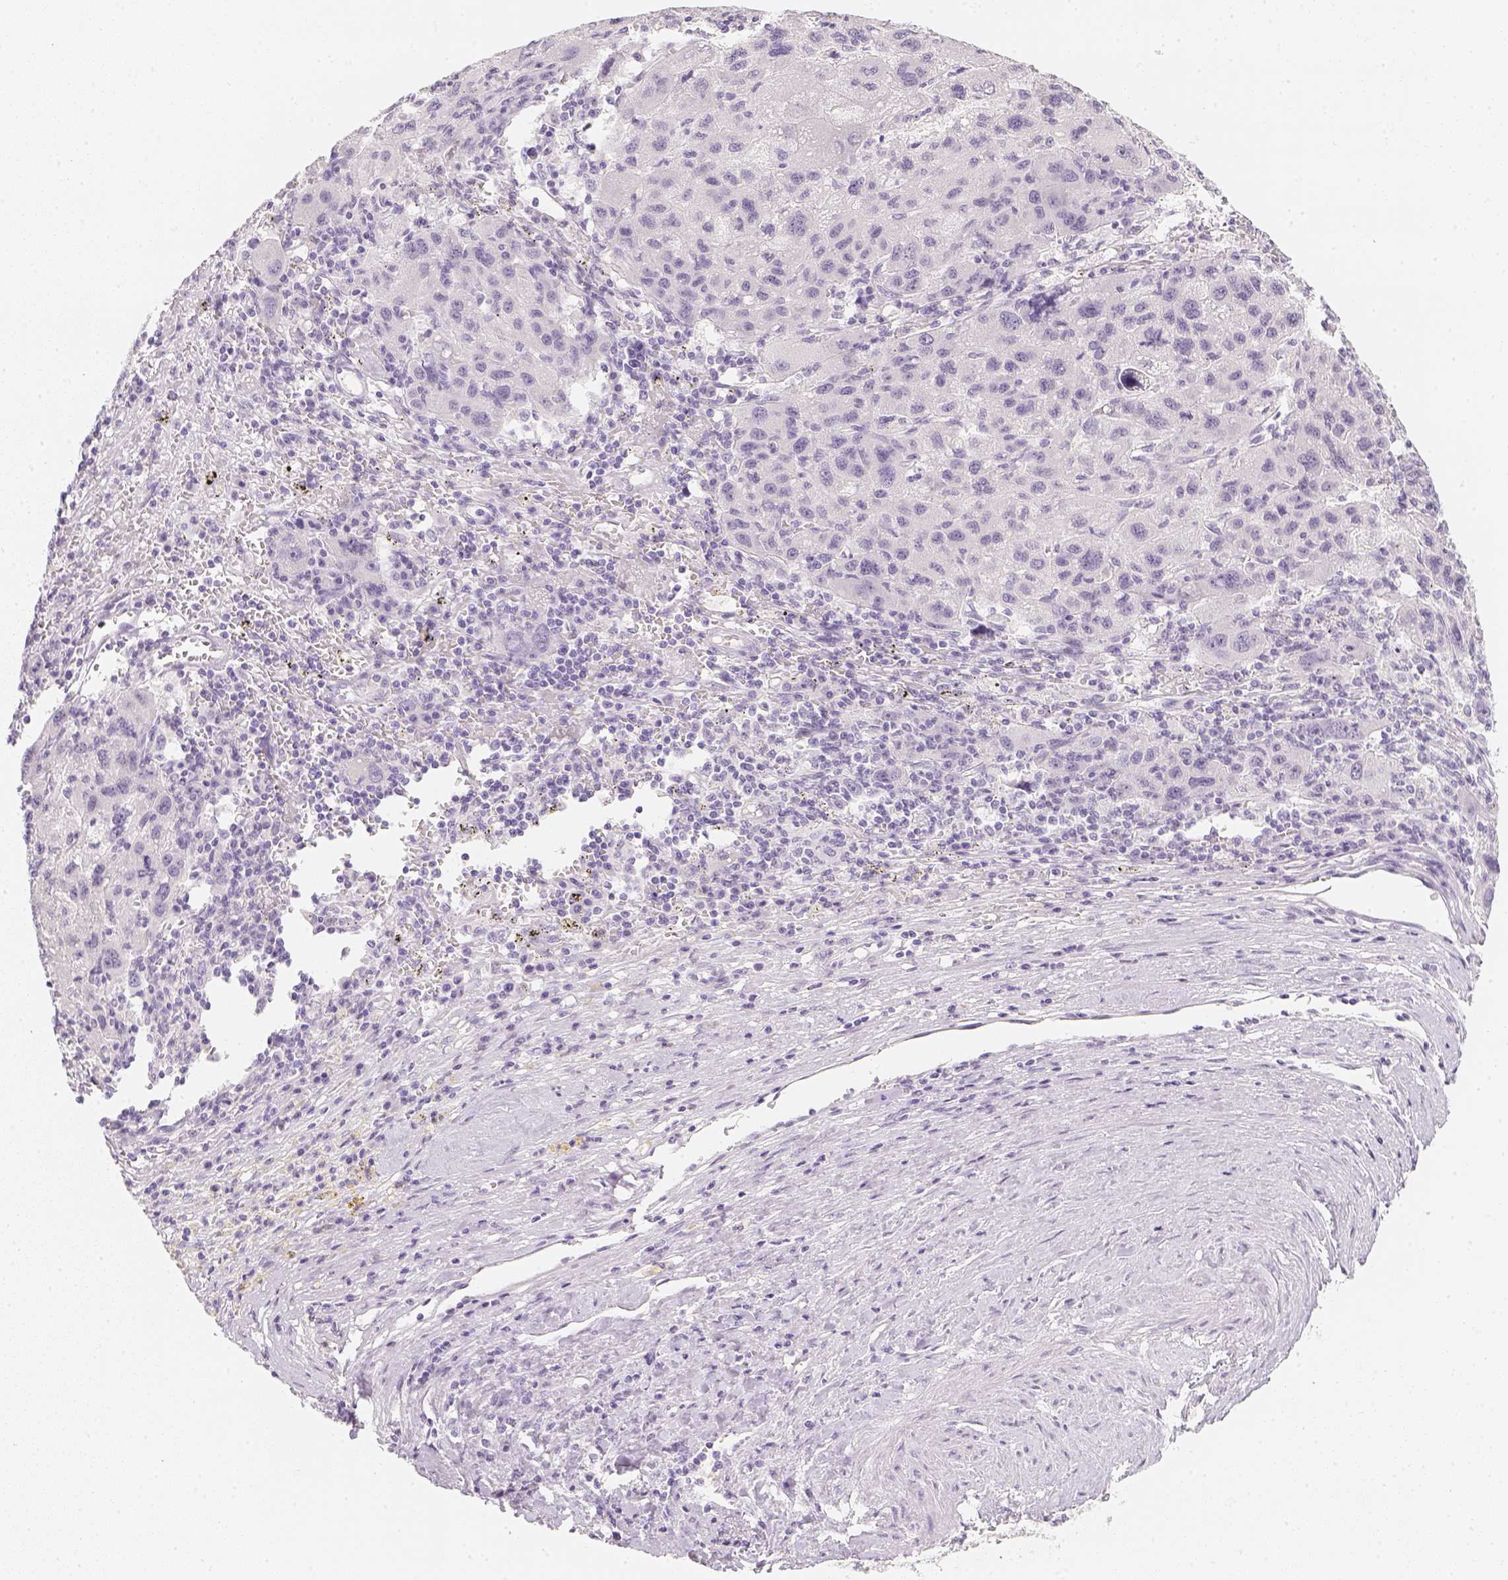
{"staining": {"intensity": "negative", "quantity": "none", "location": "none"}, "tissue": "liver cancer", "cell_type": "Tumor cells", "image_type": "cancer", "snomed": [{"axis": "morphology", "description": "Carcinoma, Hepatocellular, NOS"}, {"axis": "topography", "description": "Liver"}], "caption": "The immunohistochemistry image has no significant expression in tumor cells of liver hepatocellular carcinoma tissue.", "gene": "SLC18A1", "patient": {"sex": "female", "age": 77}}